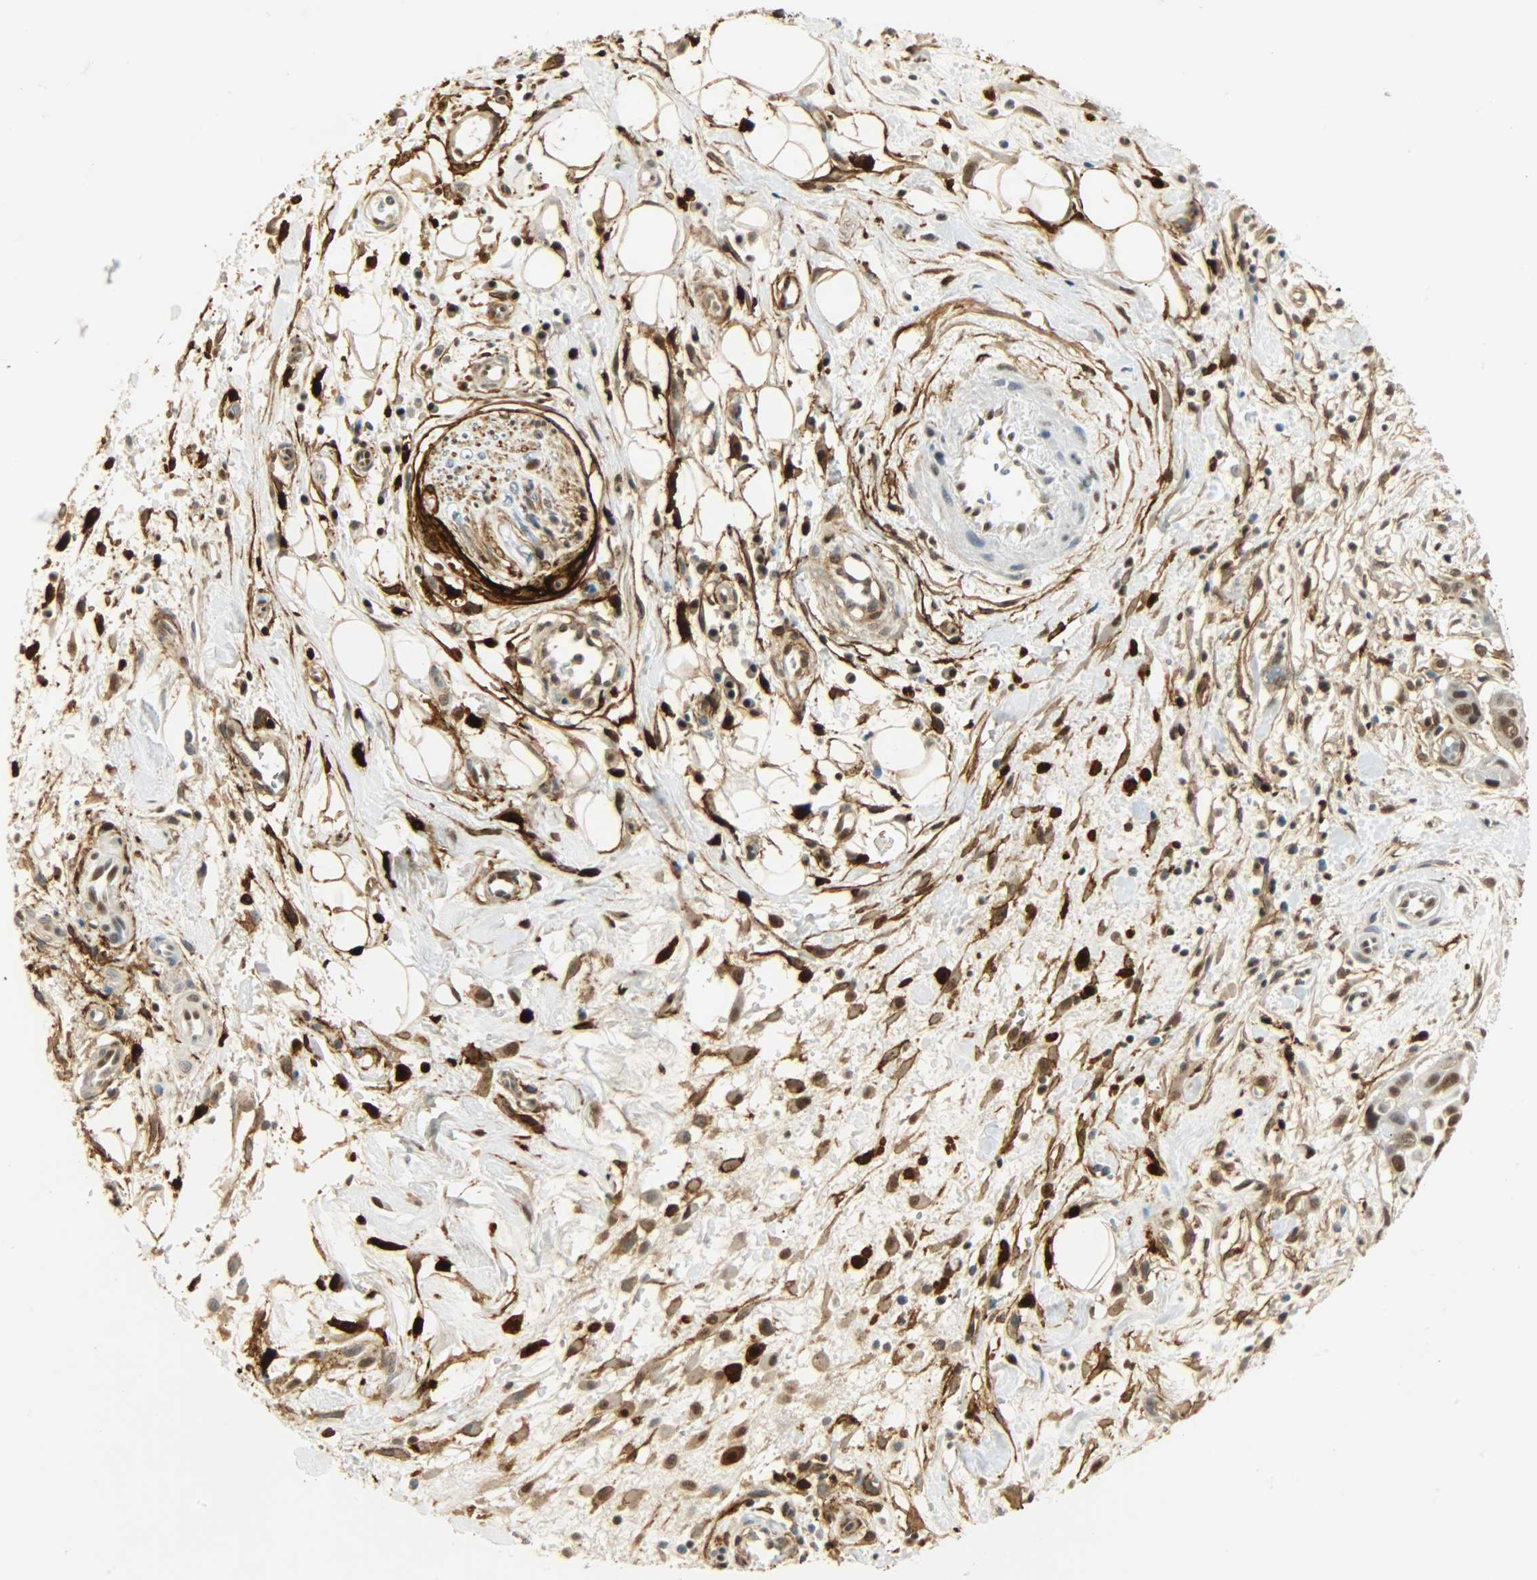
{"staining": {"intensity": "strong", "quantity": ">75%", "location": "cytoplasmic/membranous,nuclear"}, "tissue": "pancreatic cancer", "cell_type": "Tumor cells", "image_type": "cancer", "snomed": [{"axis": "morphology", "description": "Adenocarcinoma, NOS"}, {"axis": "topography", "description": "Pancreas"}], "caption": "A brown stain labels strong cytoplasmic/membranous and nuclear staining of a protein in human pancreatic cancer (adenocarcinoma) tumor cells.", "gene": "NGFR", "patient": {"sex": "female", "age": 60}}